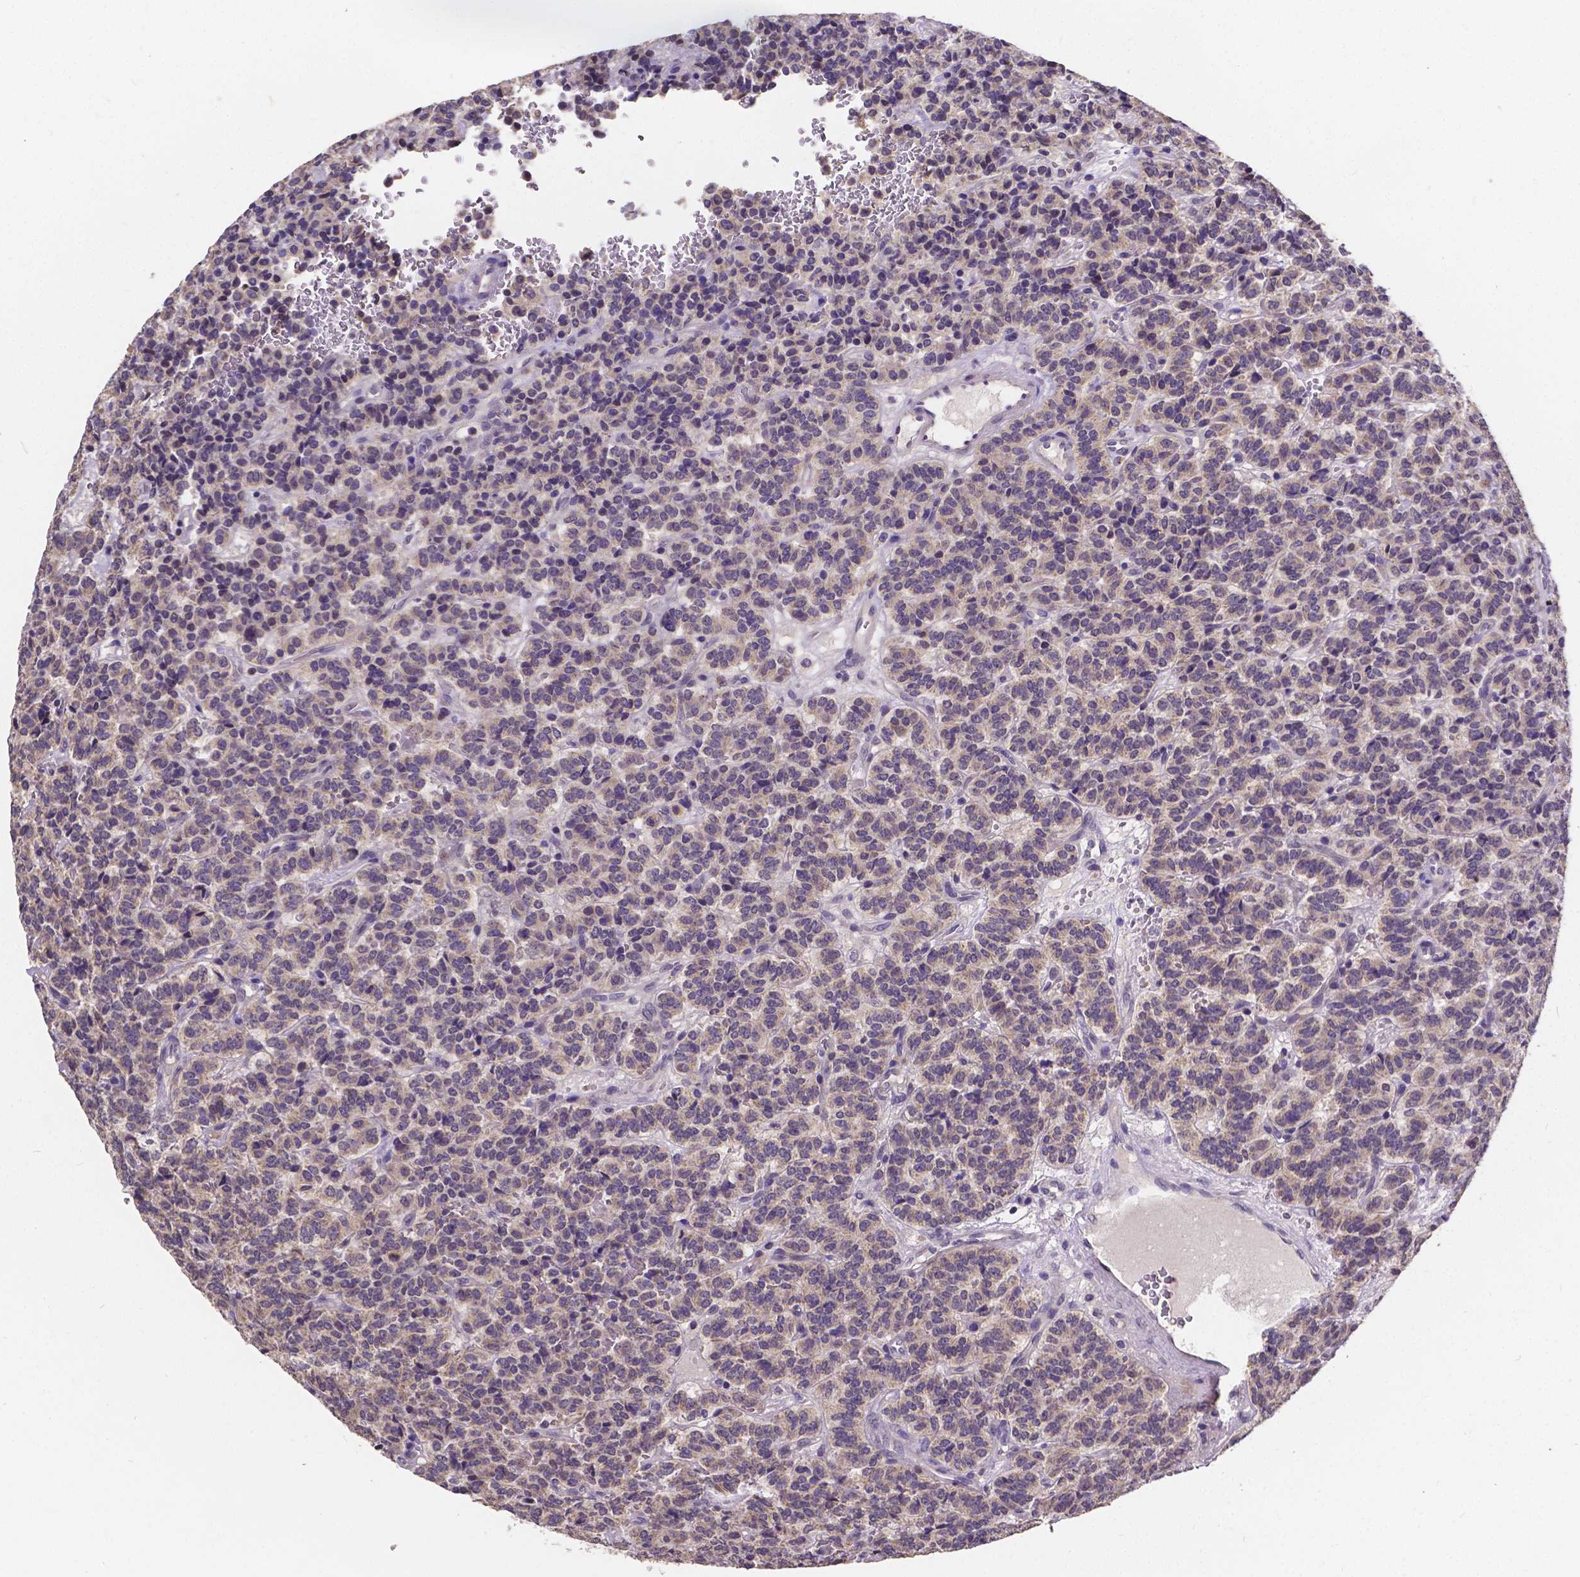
{"staining": {"intensity": "weak", "quantity": ">75%", "location": "cytoplasmic/membranous"}, "tissue": "carcinoid", "cell_type": "Tumor cells", "image_type": "cancer", "snomed": [{"axis": "morphology", "description": "Carcinoid, malignant, NOS"}, {"axis": "topography", "description": "Pancreas"}], "caption": "Human carcinoid stained with a protein marker reveals weak staining in tumor cells.", "gene": "CTNNA2", "patient": {"sex": "male", "age": 36}}